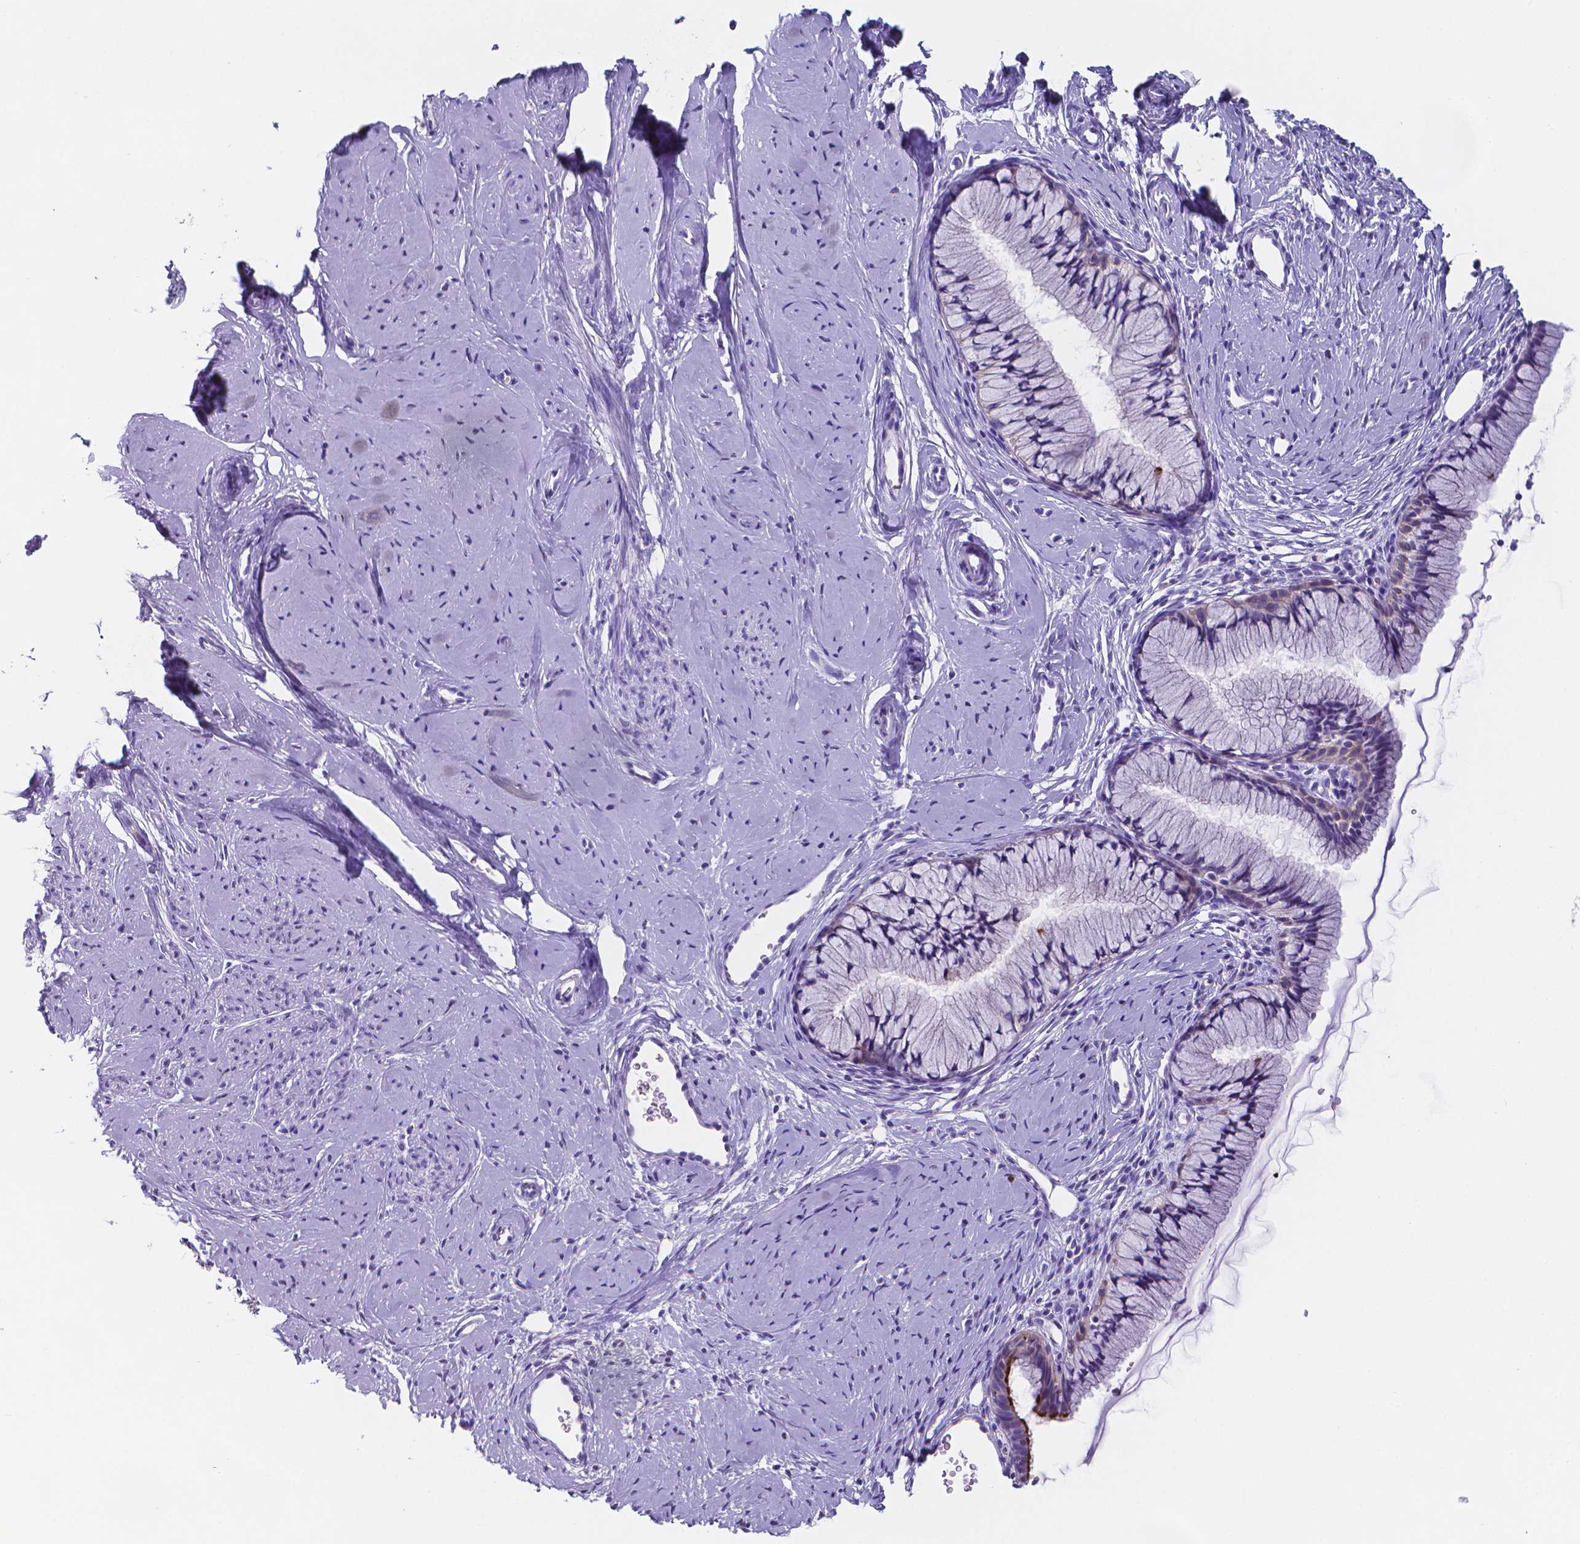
{"staining": {"intensity": "negative", "quantity": "none", "location": "none"}, "tissue": "cervix", "cell_type": "Glandular cells", "image_type": "normal", "snomed": [{"axis": "morphology", "description": "Normal tissue, NOS"}, {"axis": "topography", "description": "Cervix"}], "caption": "Immunohistochemistry (IHC) of normal cervix exhibits no positivity in glandular cells. (DAB IHC visualized using brightfield microscopy, high magnification).", "gene": "LRRC73", "patient": {"sex": "female", "age": 40}}